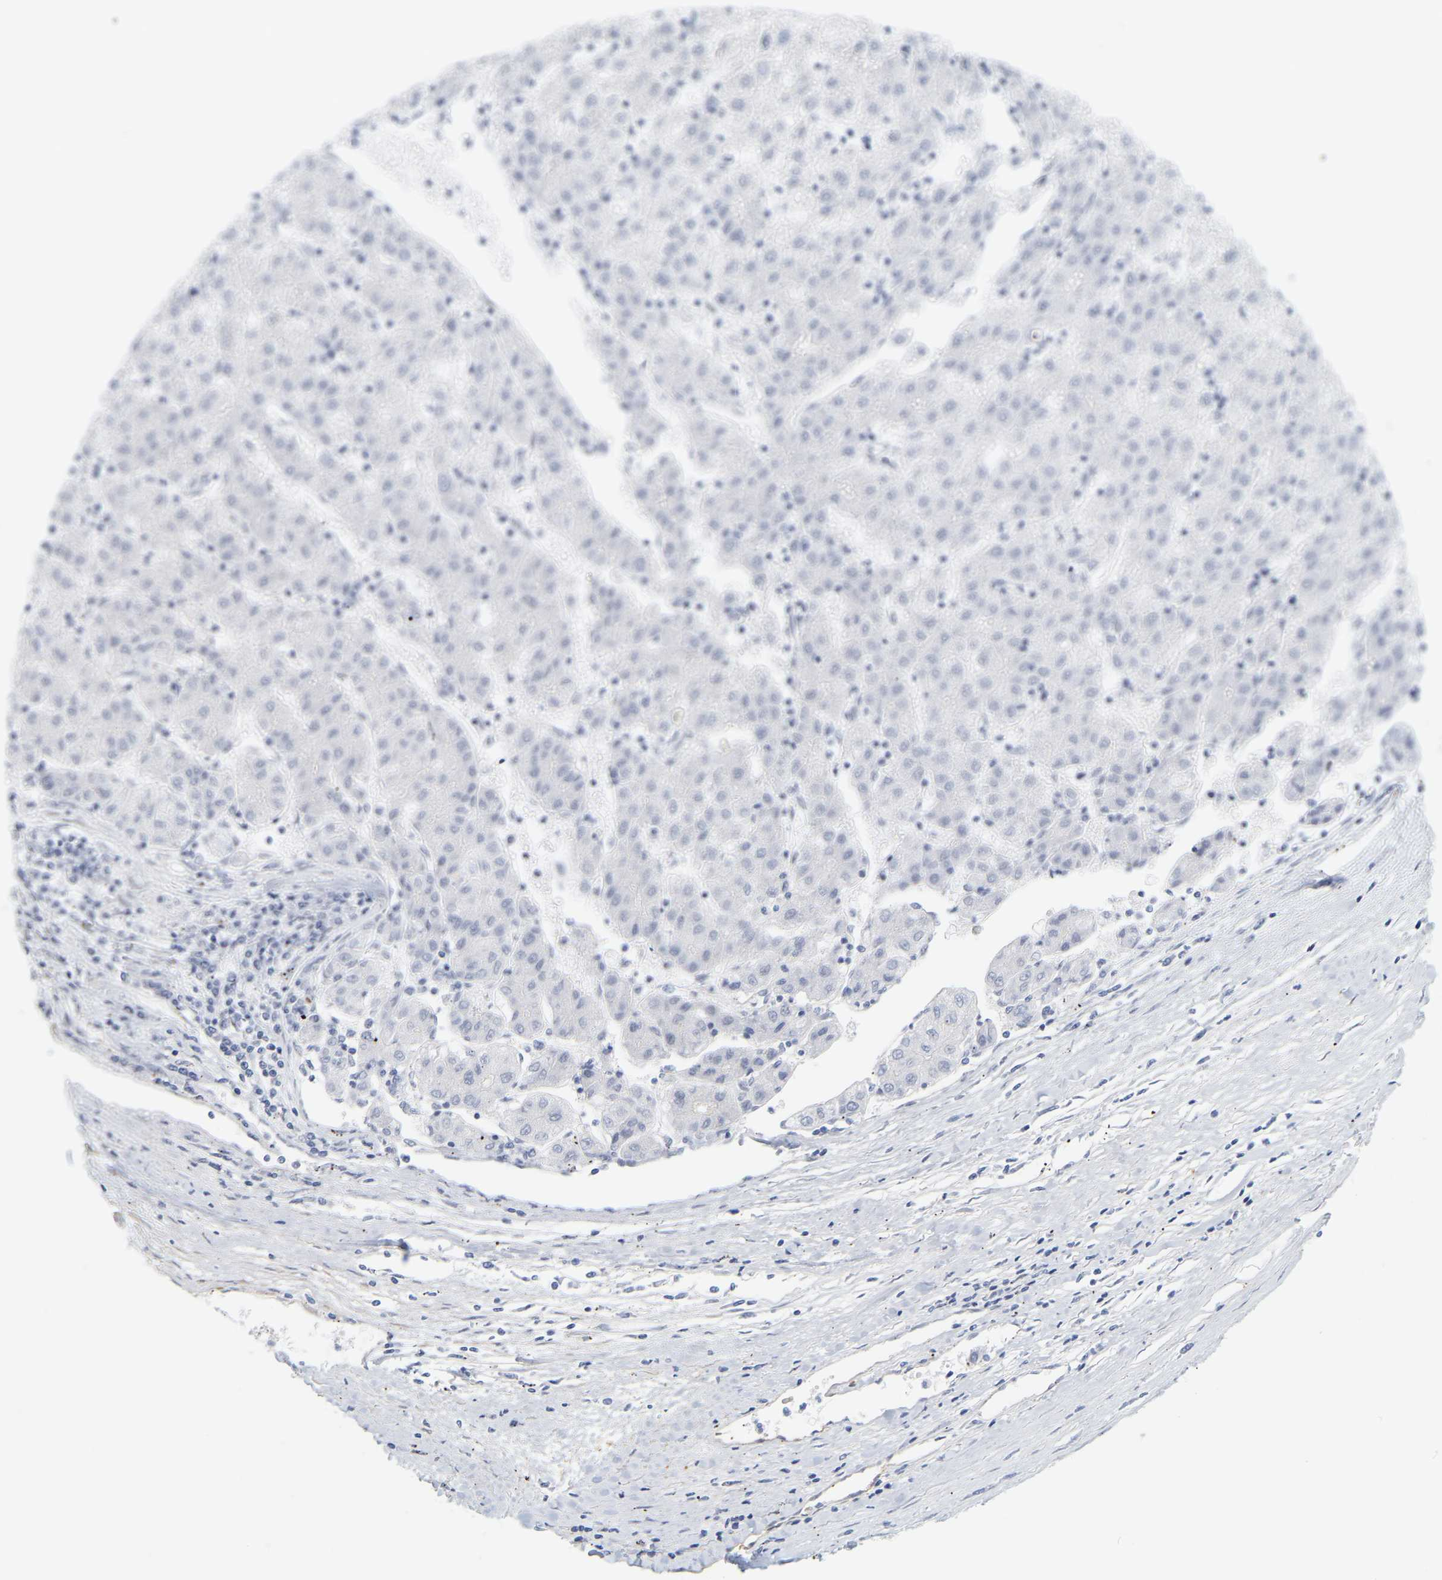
{"staining": {"intensity": "negative", "quantity": "none", "location": "none"}, "tissue": "liver cancer", "cell_type": "Tumor cells", "image_type": "cancer", "snomed": [{"axis": "morphology", "description": "Carcinoma, Hepatocellular, NOS"}, {"axis": "topography", "description": "Liver"}], "caption": "This micrograph is of liver cancer stained with IHC to label a protein in brown with the nuclei are counter-stained blue. There is no positivity in tumor cells.", "gene": "RAPH1", "patient": {"sex": "male", "age": 72}}